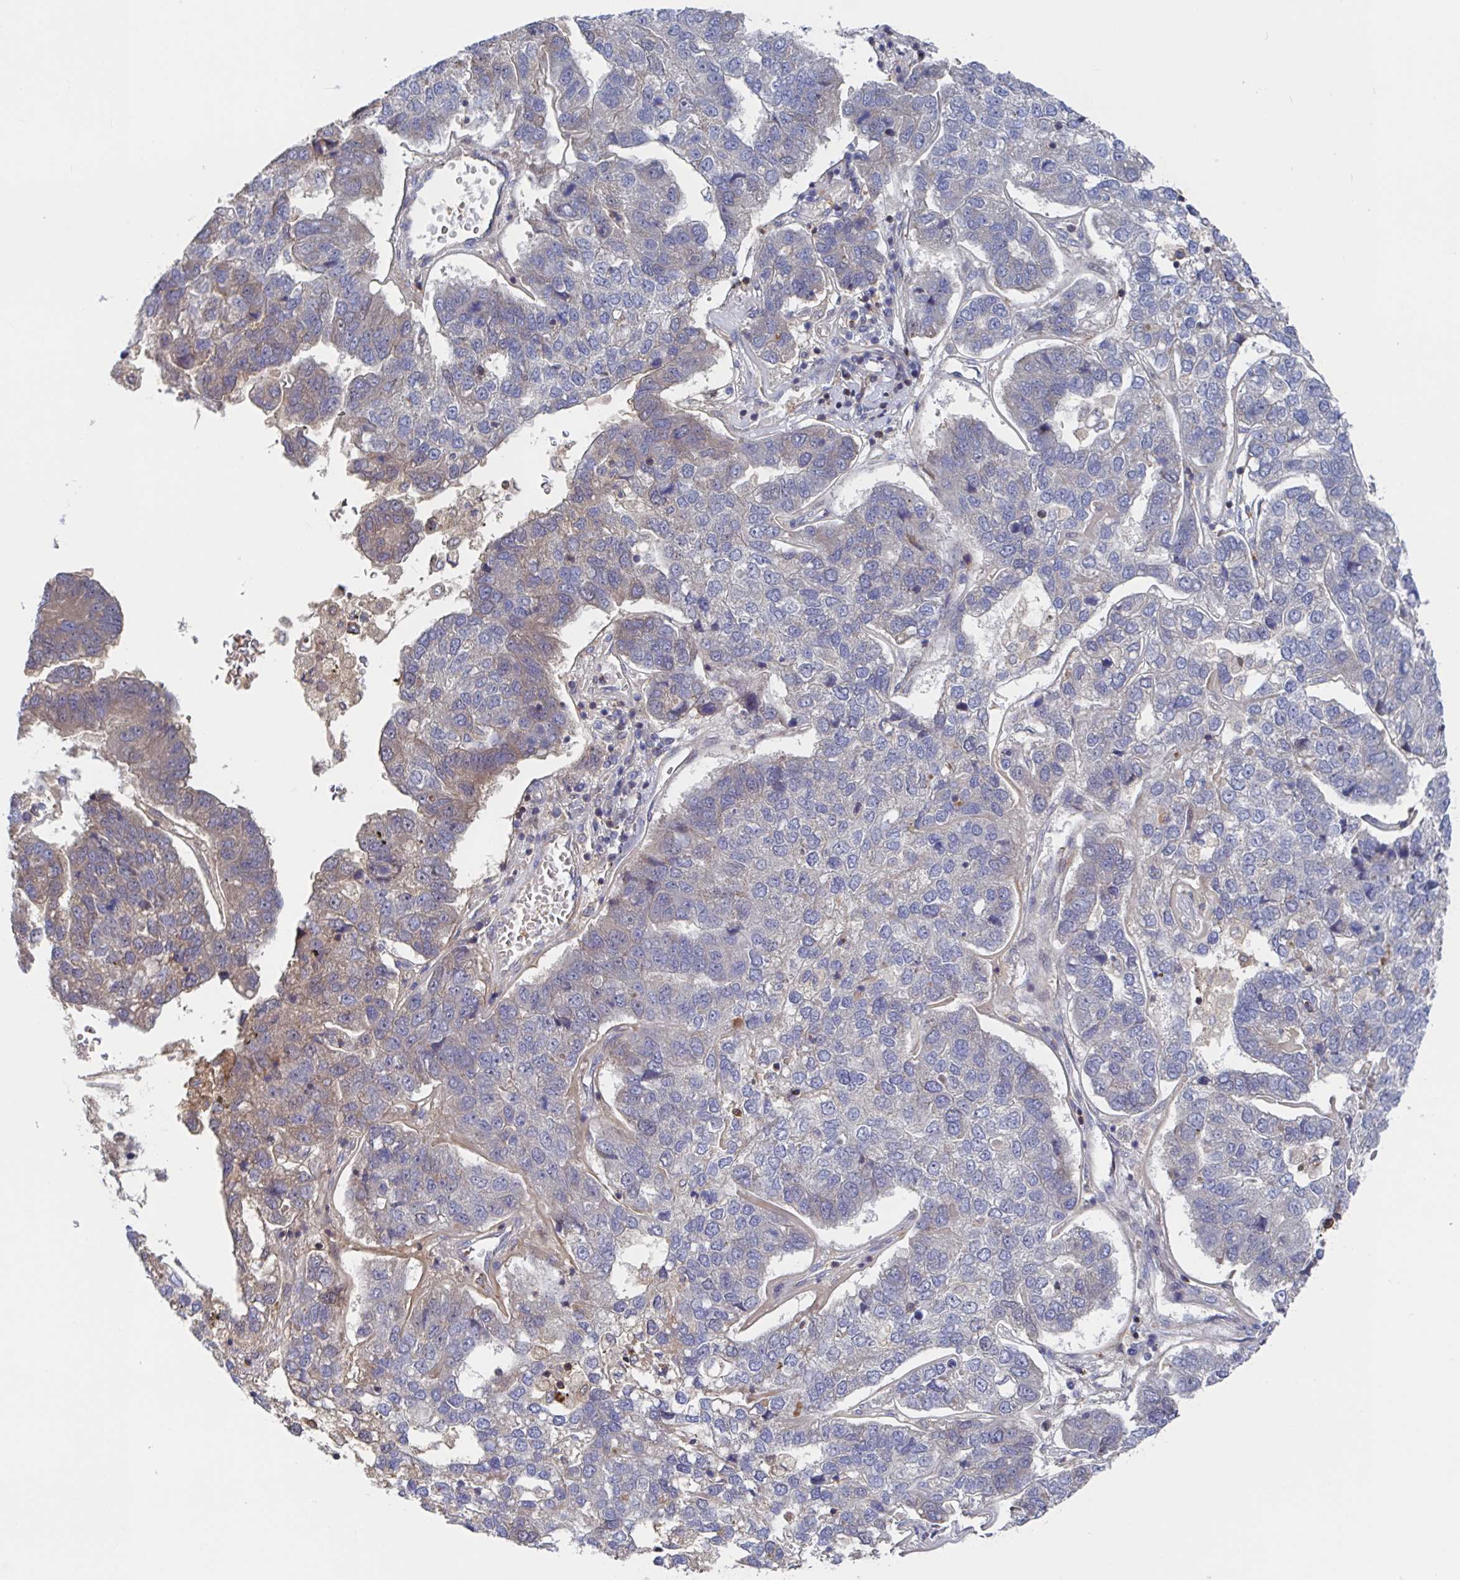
{"staining": {"intensity": "weak", "quantity": "<25%", "location": "cytoplasmic/membranous"}, "tissue": "pancreatic cancer", "cell_type": "Tumor cells", "image_type": "cancer", "snomed": [{"axis": "morphology", "description": "Adenocarcinoma, NOS"}, {"axis": "topography", "description": "Pancreas"}], "caption": "Histopathology image shows no significant protein staining in tumor cells of pancreatic adenocarcinoma. (DAB immunohistochemistry, high magnification).", "gene": "DHRS12", "patient": {"sex": "female", "age": 61}}